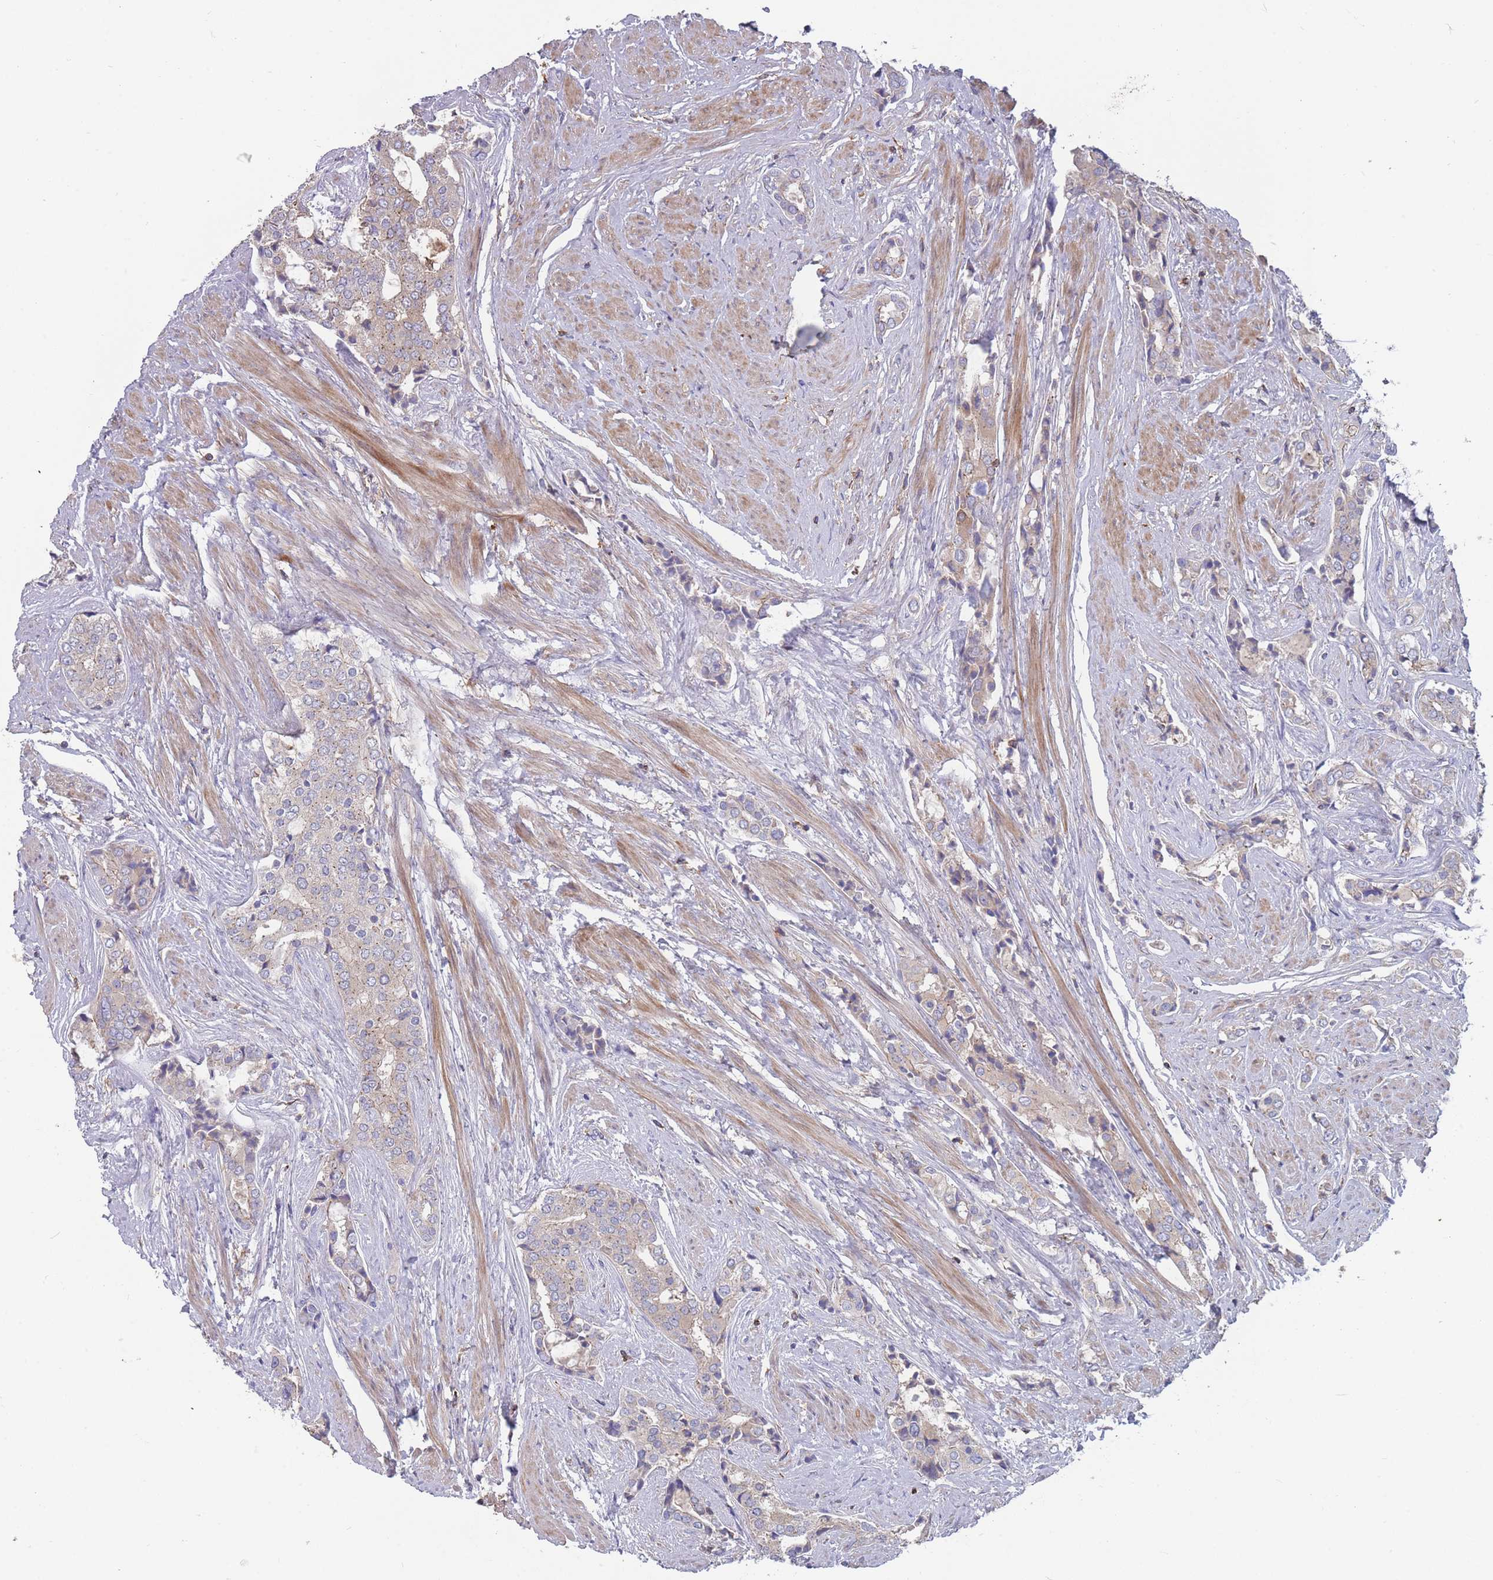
{"staining": {"intensity": "weak", "quantity": "<25%", "location": "cytoplasmic/membranous"}, "tissue": "prostate cancer", "cell_type": "Tumor cells", "image_type": "cancer", "snomed": [{"axis": "morphology", "description": "Adenocarcinoma, High grade"}, {"axis": "topography", "description": "Prostate"}], "caption": "IHC micrograph of prostate cancer stained for a protein (brown), which exhibits no positivity in tumor cells. The staining is performed using DAB (3,3'-diaminobenzidine) brown chromogen with nuclei counter-stained in using hematoxylin.", "gene": "CD33", "patient": {"sex": "male", "age": 71}}